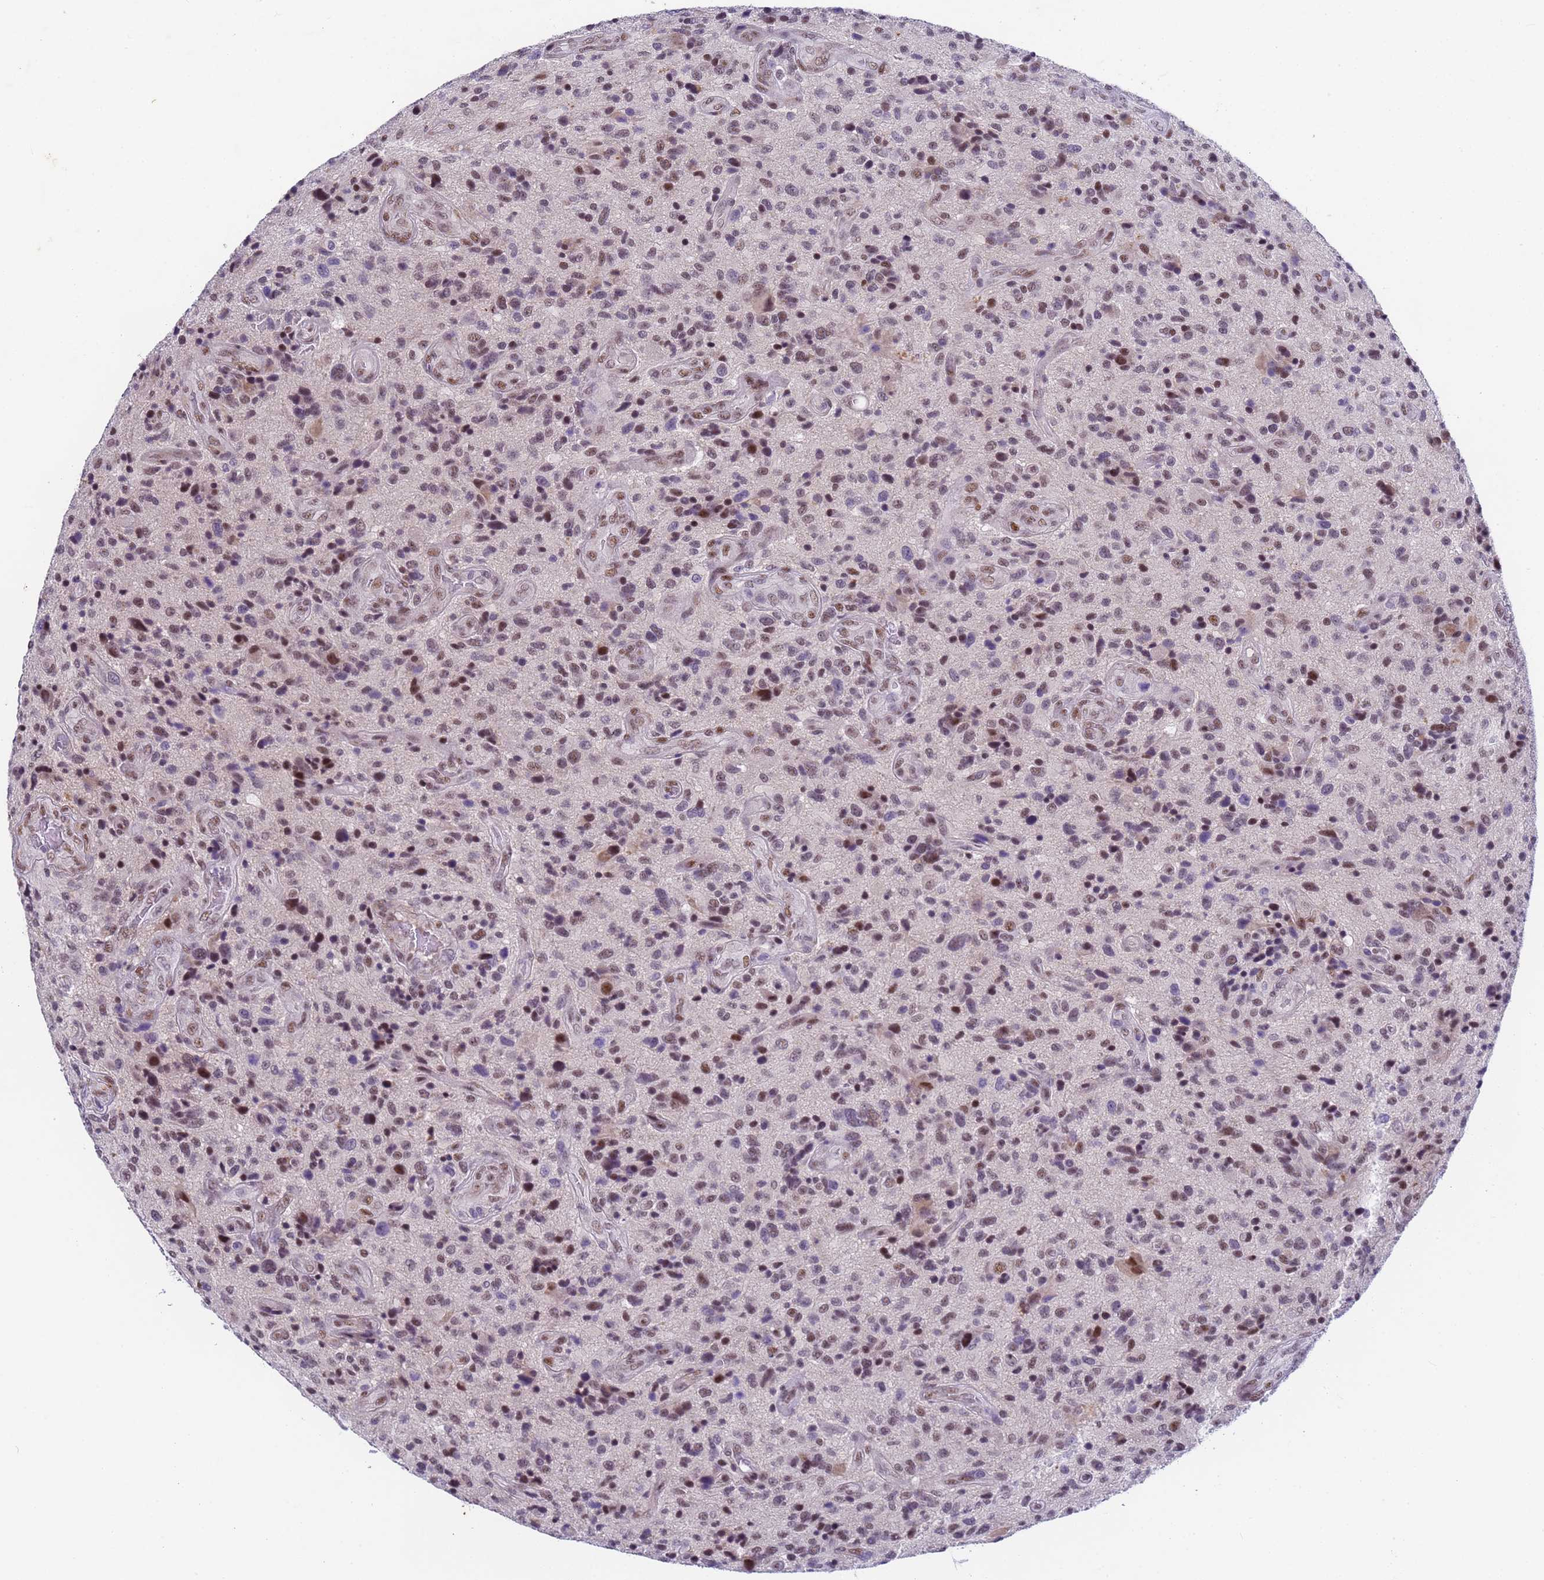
{"staining": {"intensity": "moderate", "quantity": "<25%", "location": "nuclear"}, "tissue": "glioma", "cell_type": "Tumor cells", "image_type": "cancer", "snomed": [{"axis": "morphology", "description": "Glioma, malignant, High grade"}, {"axis": "topography", "description": "Brain"}], "caption": "Malignant glioma (high-grade) was stained to show a protein in brown. There is low levels of moderate nuclear positivity in about <25% of tumor cells.", "gene": "FNBP4", "patient": {"sex": "male", "age": 47}}